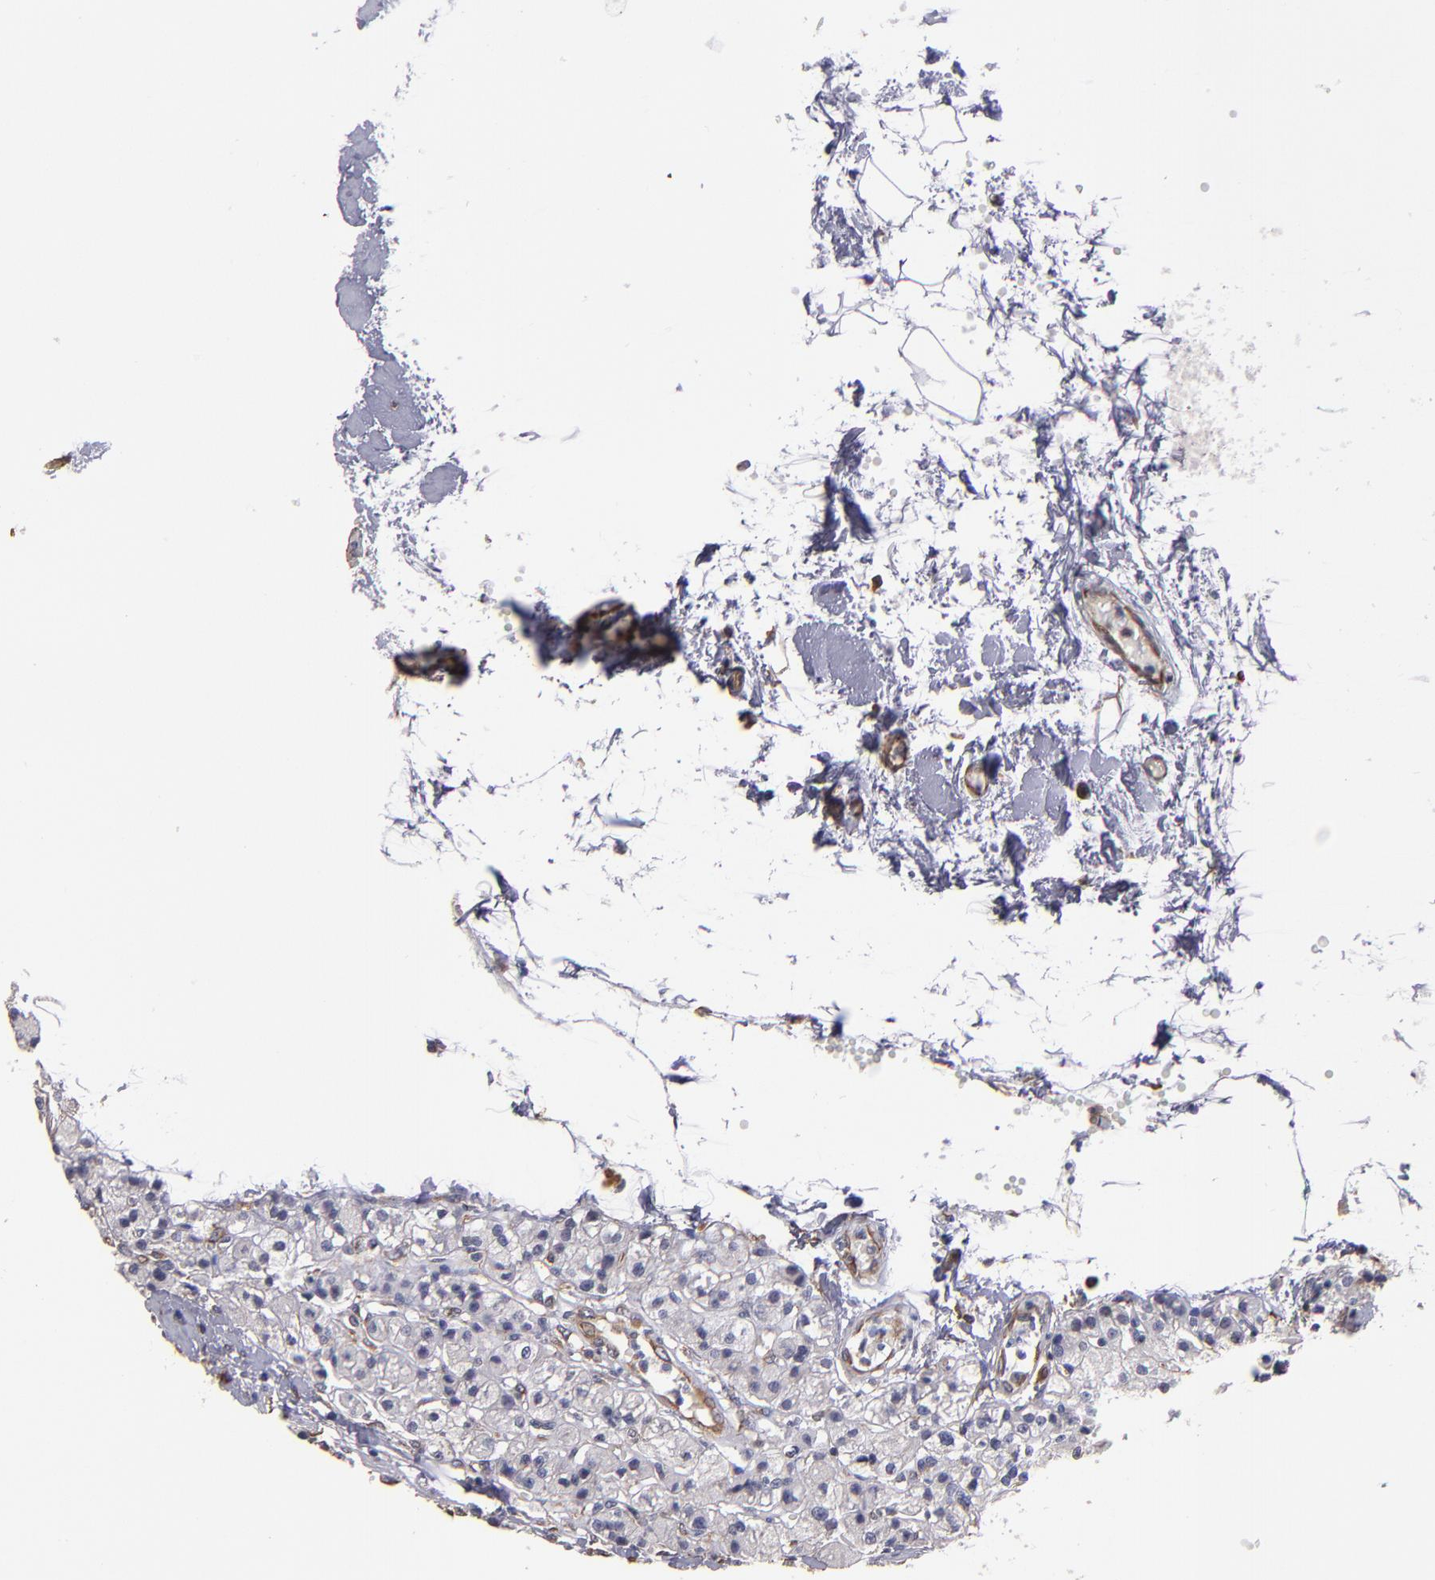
{"staining": {"intensity": "negative", "quantity": "none", "location": "none"}, "tissue": "parathyroid gland", "cell_type": "Glandular cells", "image_type": "normal", "snomed": [{"axis": "morphology", "description": "Normal tissue, NOS"}, {"axis": "topography", "description": "Parathyroid gland"}], "caption": "Immunohistochemical staining of normal human parathyroid gland demonstrates no significant positivity in glandular cells.", "gene": "ABCC1", "patient": {"sex": "female", "age": 58}}